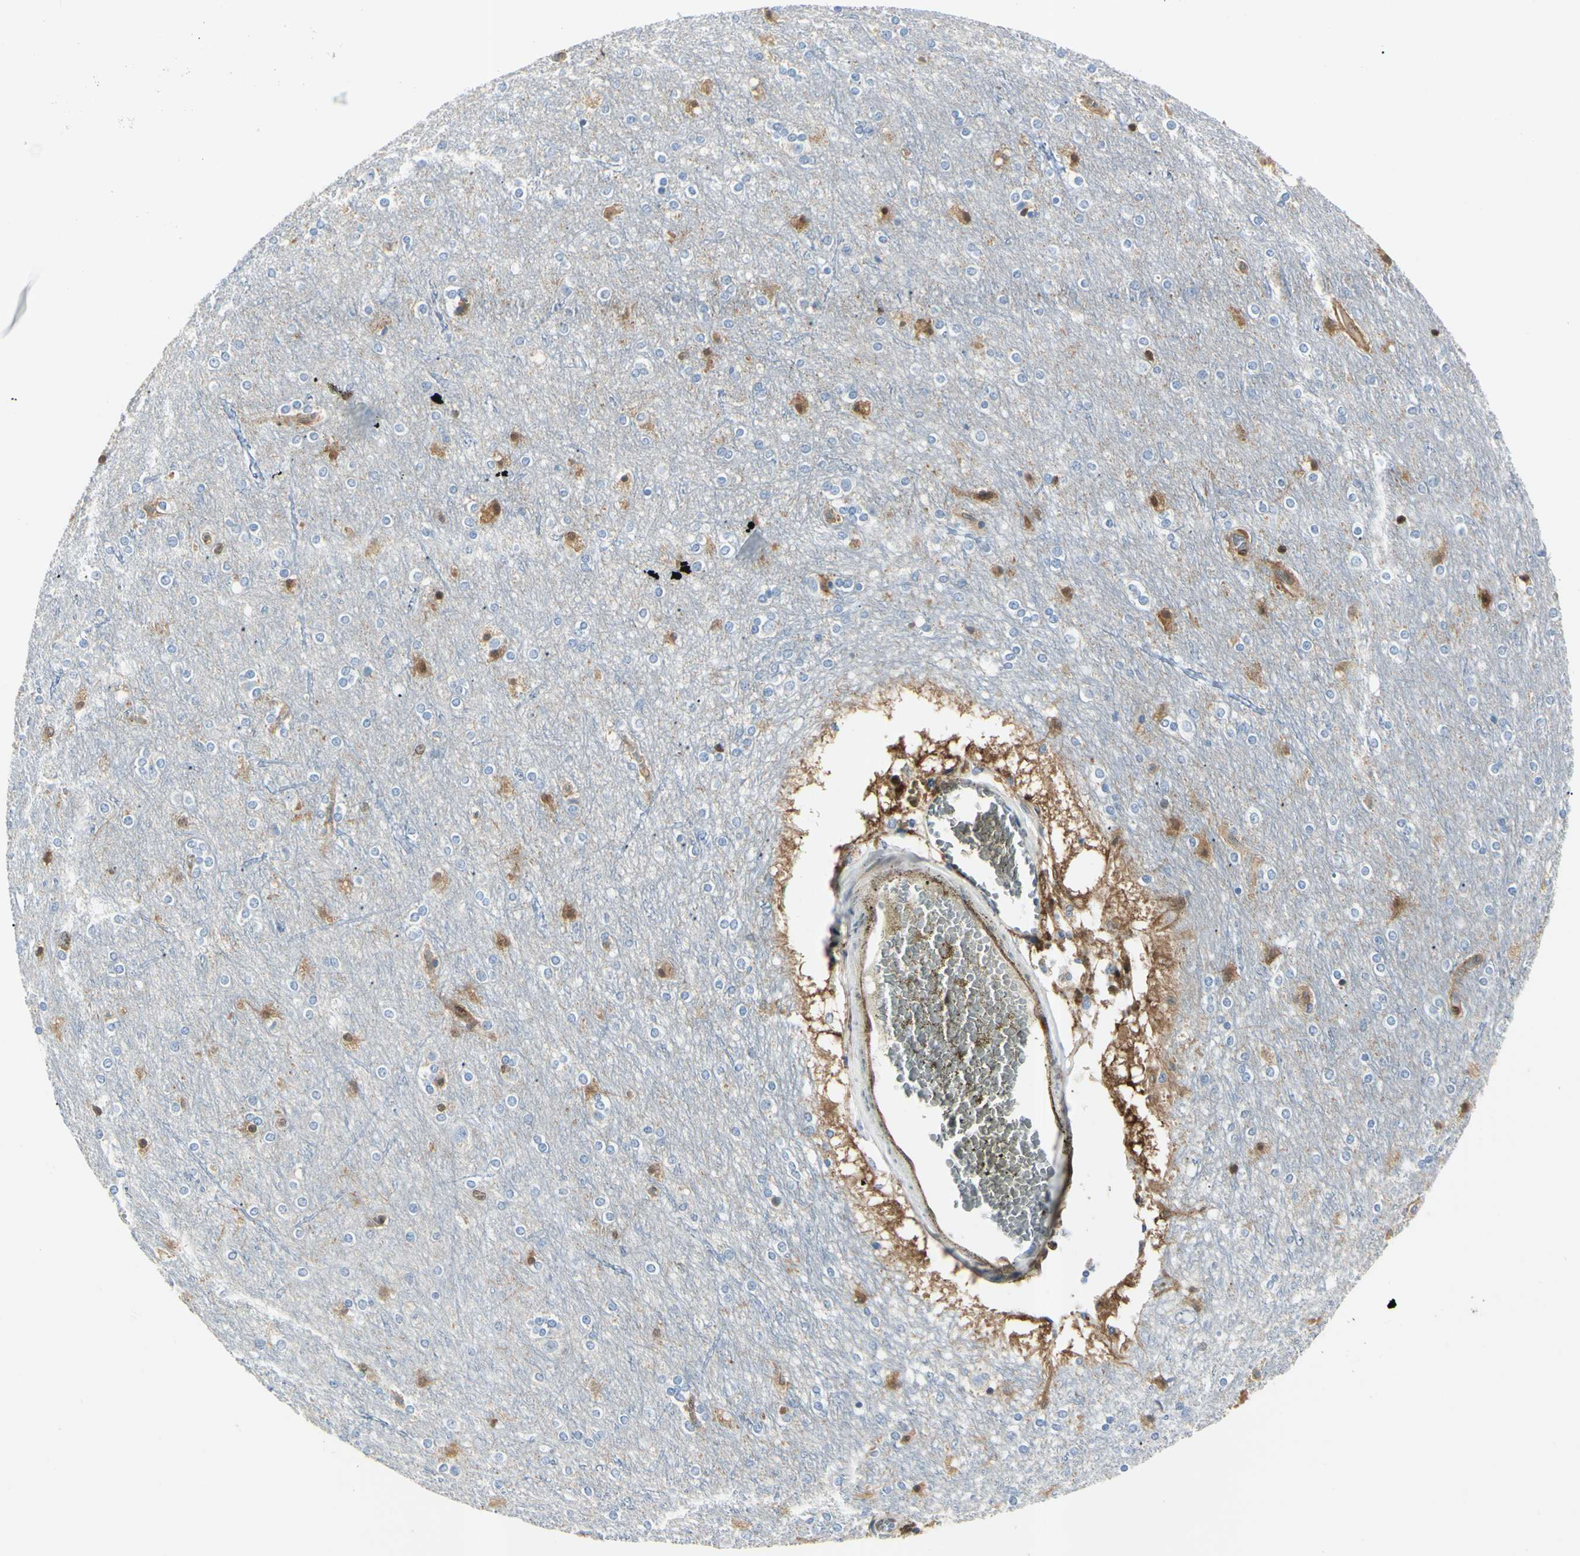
{"staining": {"intensity": "moderate", "quantity": ">75%", "location": "cytoplasmic/membranous,nuclear"}, "tissue": "cerebral cortex", "cell_type": "Endothelial cells", "image_type": "normal", "snomed": [{"axis": "morphology", "description": "Normal tissue, NOS"}, {"axis": "topography", "description": "Cerebral cortex"}], "caption": "This photomicrograph reveals IHC staining of benign cerebral cortex, with medium moderate cytoplasmic/membranous,nuclear positivity in approximately >75% of endothelial cells.", "gene": "AKR1C3", "patient": {"sex": "female", "age": 54}}